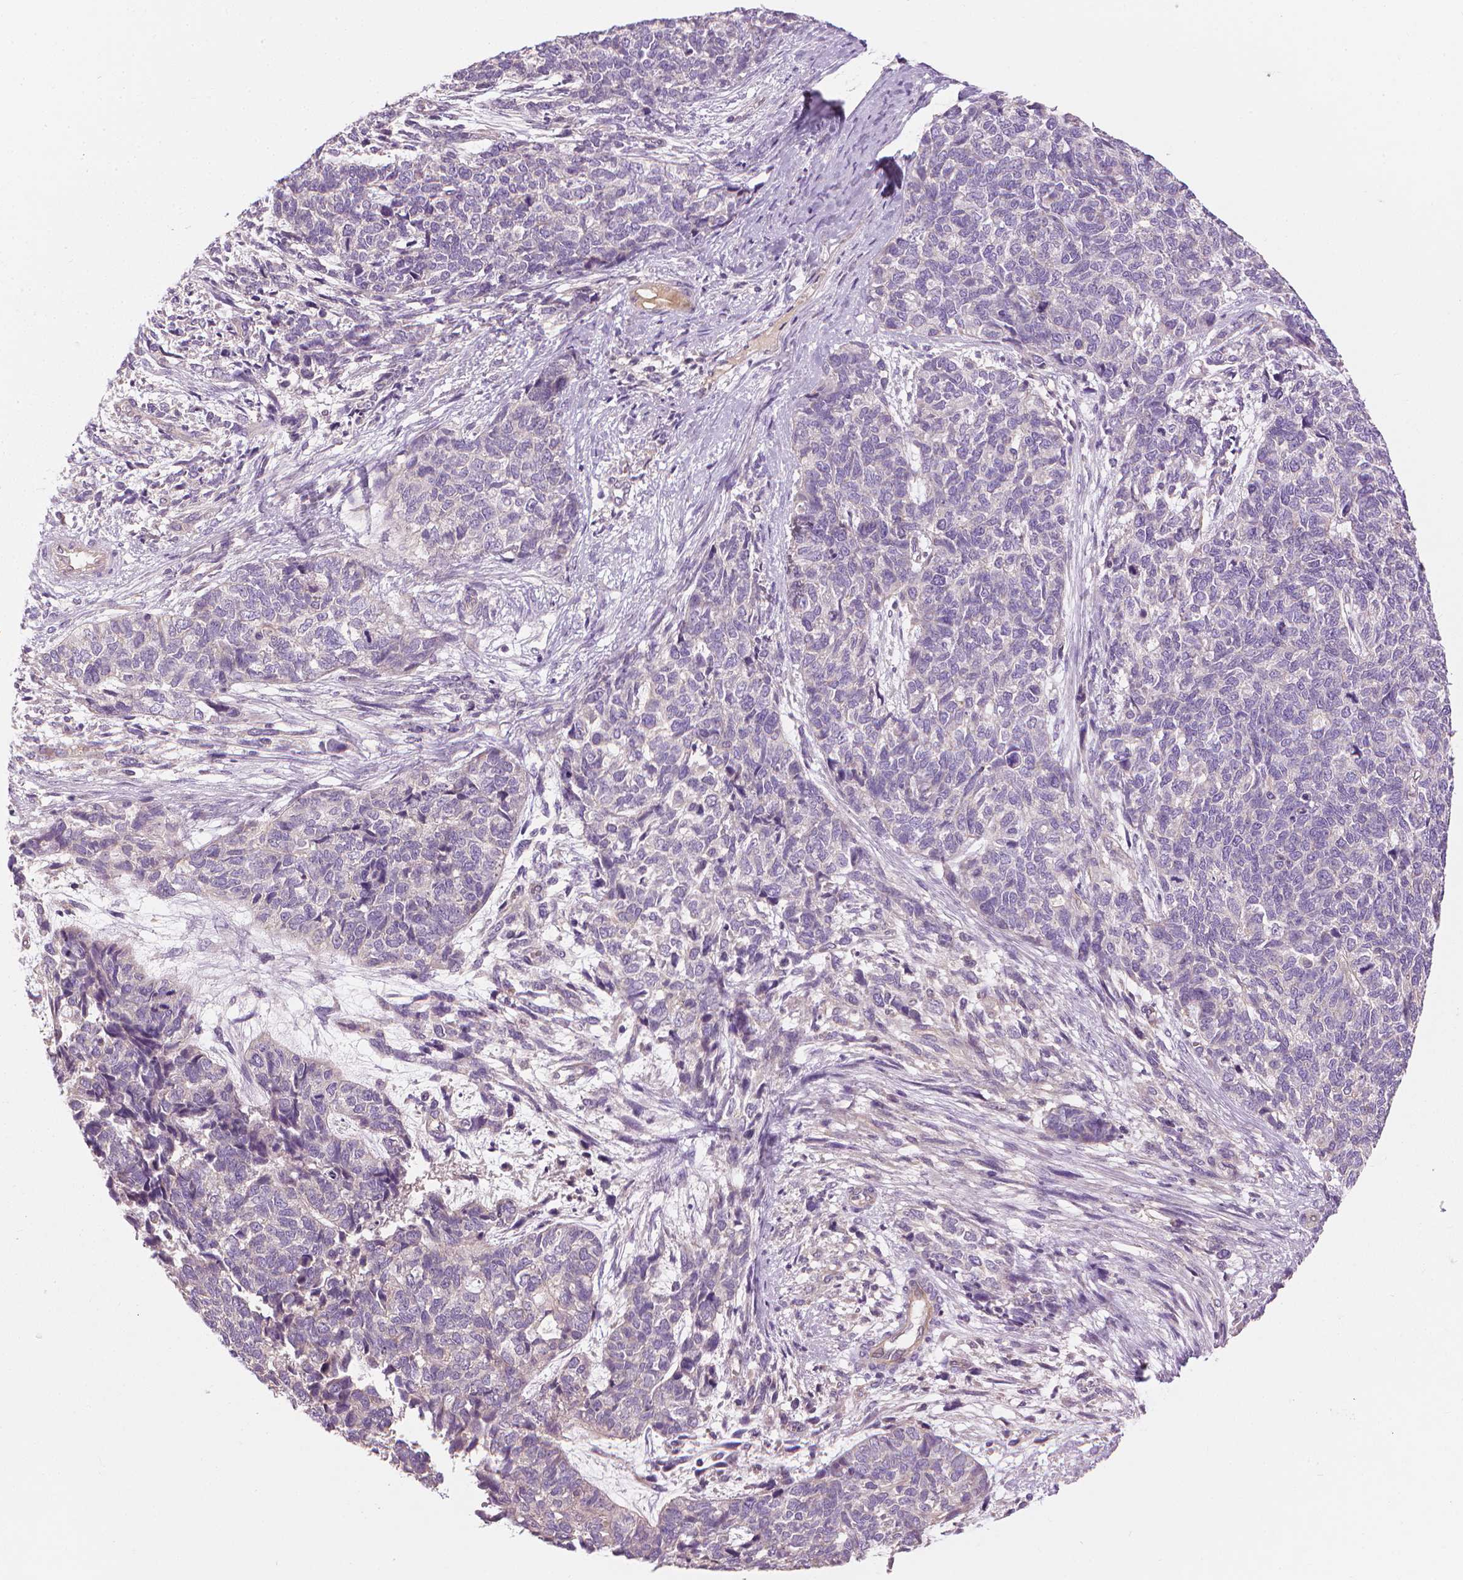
{"staining": {"intensity": "negative", "quantity": "none", "location": "none"}, "tissue": "cervical cancer", "cell_type": "Tumor cells", "image_type": "cancer", "snomed": [{"axis": "morphology", "description": "Squamous cell carcinoma, NOS"}, {"axis": "topography", "description": "Cervix"}], "caption": "A high-resolution photomicrograph shows immunohistochemistry staining of cervical squamous cell carcinoma, which exhibits no significant staining in tumor cells.", "gene": "RIIAD1", "patient": {"sex": "female", "age": 63}}